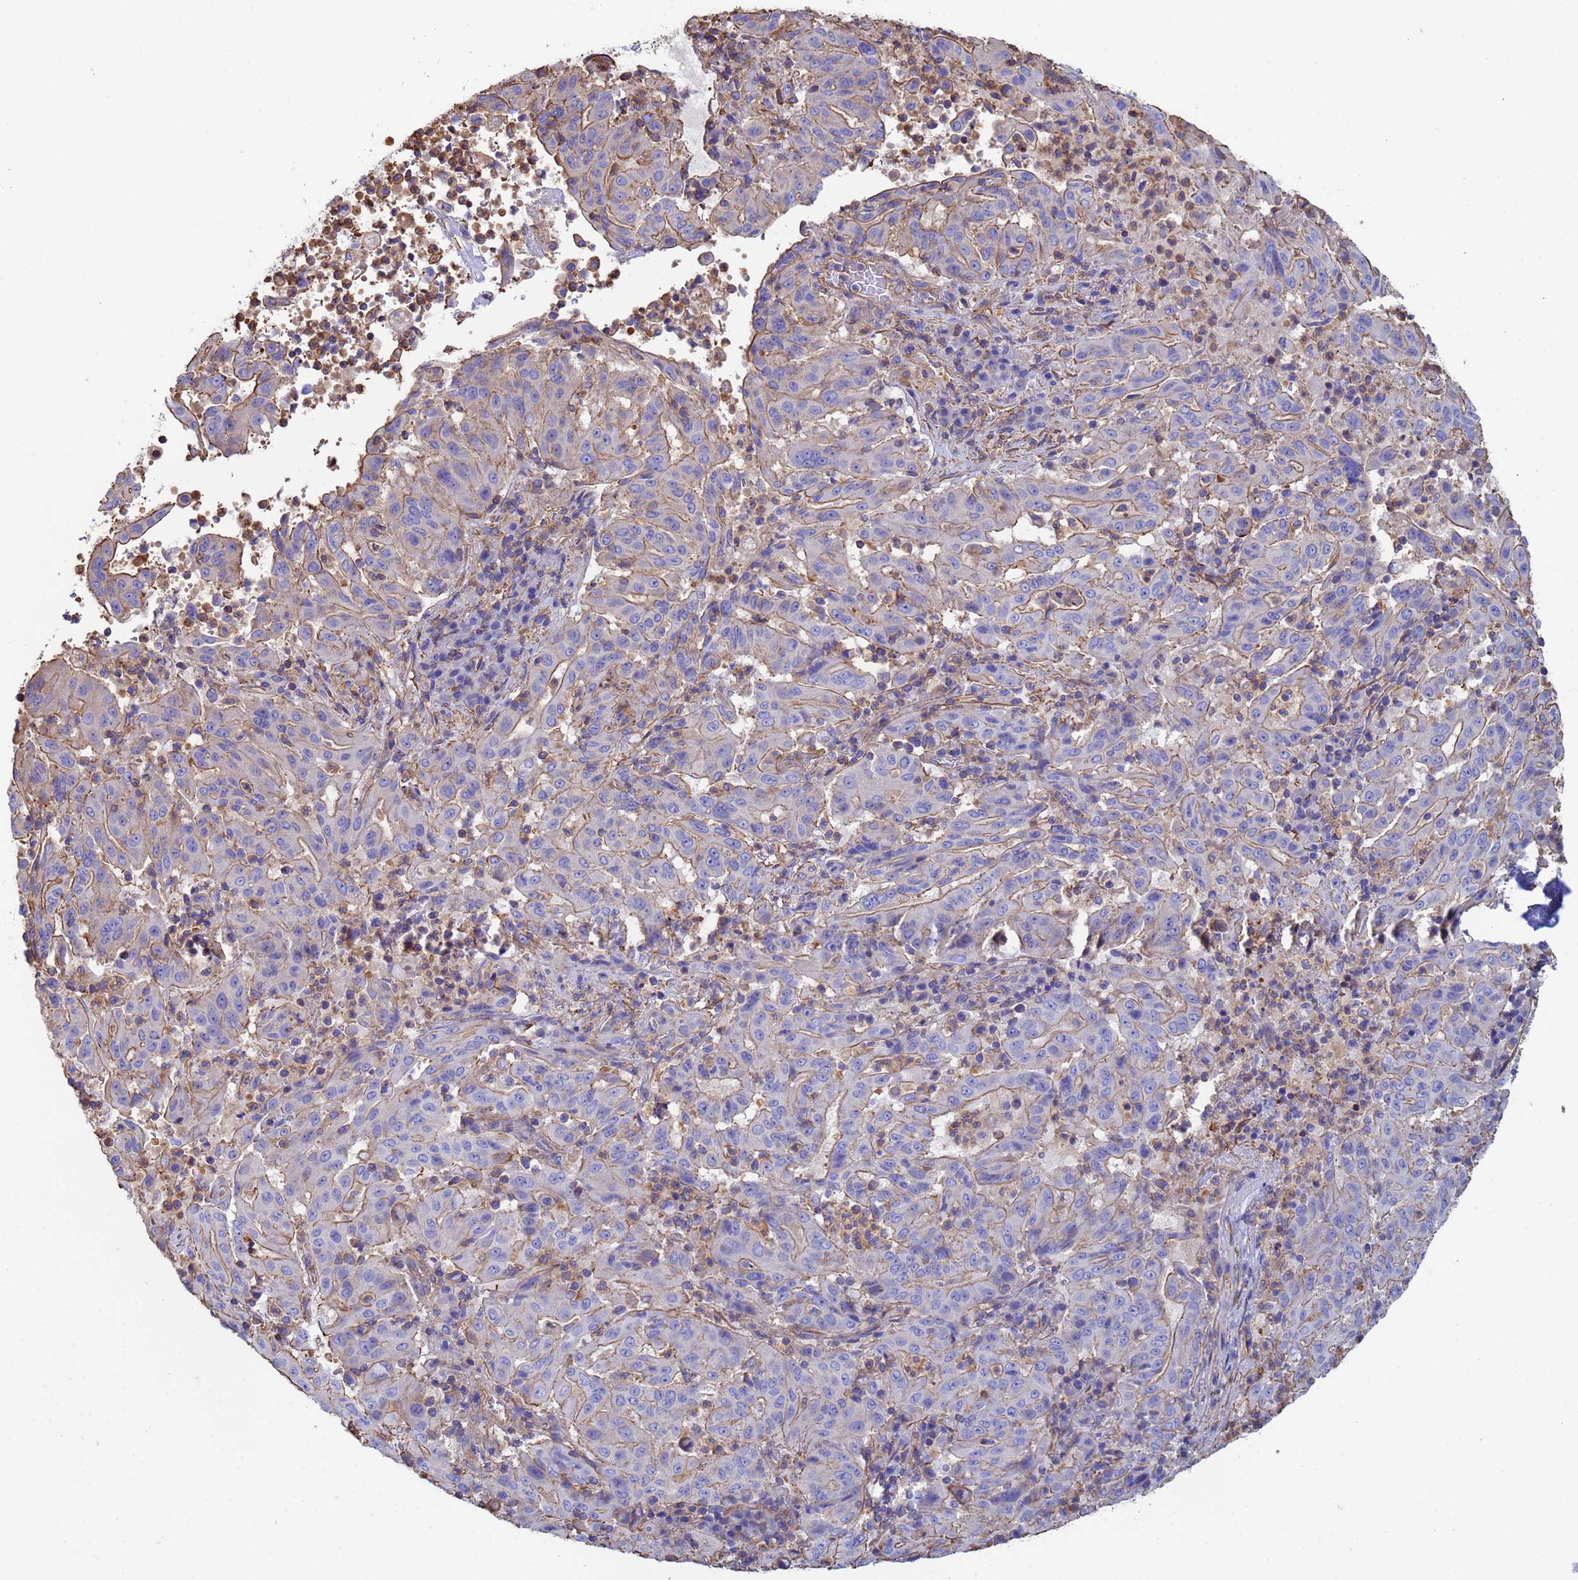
{"staining": {"intensity": "weak", "quantity": "25%-75%", "location": "cytoplasmic/membranous"}, "tissue": "pancreatic cancer", "cell_type": "Tumor cells", "image_type": "cancer", "snomed": [{"axis": "morphology", "description": "Adenocarcinoma, NOS"}, {"axis": "topography", "description": "Pancreas"}], "caption": "The micrograph shows a brown stain indicating the presence of a protein in the cytoplasmic/membranous of tumor cells in pancreatic cancer. (Stains: DAB in brown, nuclei in blue, Microscopy: brightfield microscopy at high magnification).", "gene": "MYL12A", "patient": {"sex": "male", "age": 63}}